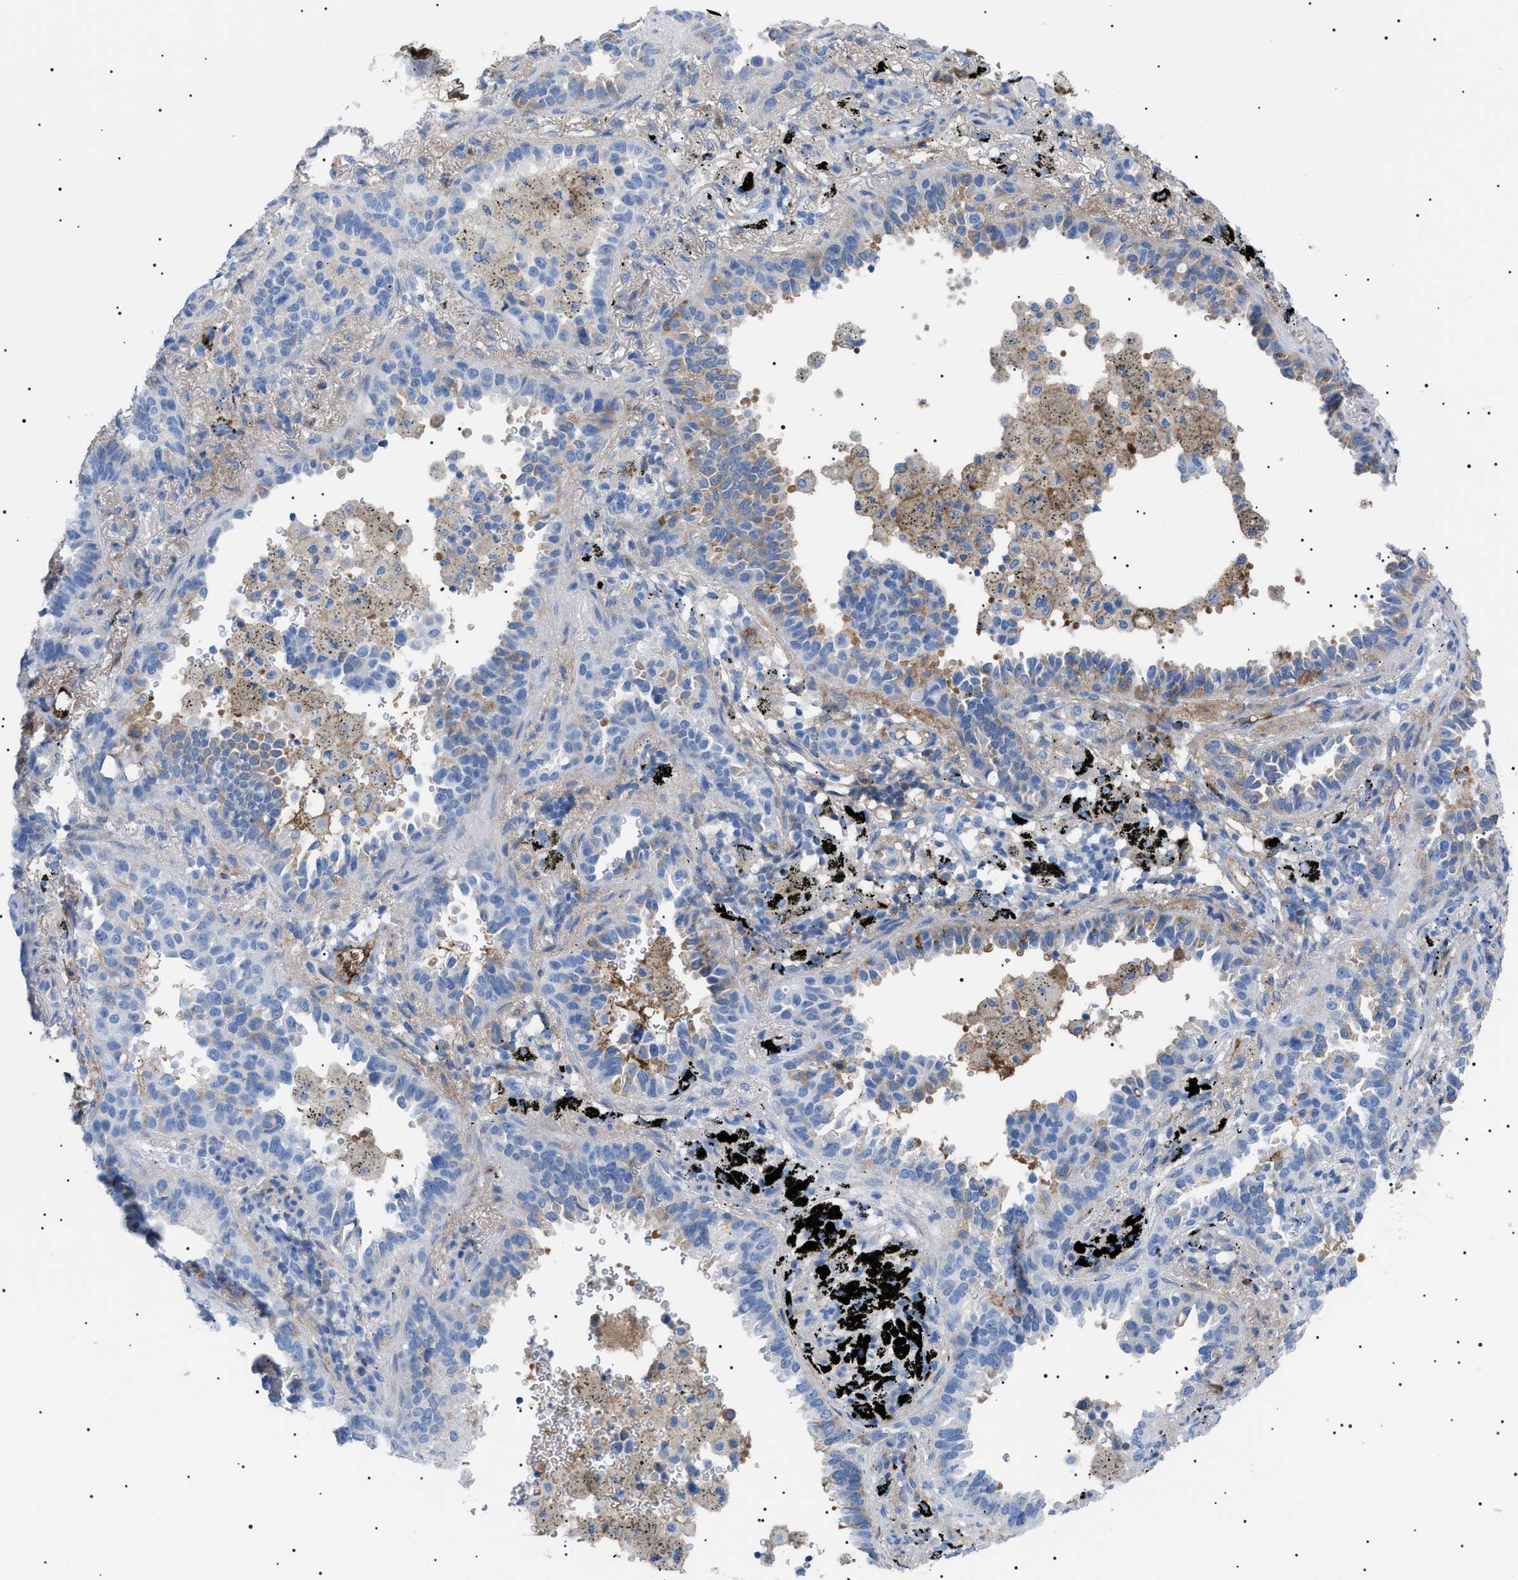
{"staining": {"intensity": "negative", "quantity": "none", "location": "none"}, "tissue": "lung cancer", "cell_type": "Tumor cells", "image_type": "cancer", "snomed": [{"axis": "morphology", "description": "Normal tissue, NOS"}, {"axis": "morphology", "description": "Adenocarcinoma, NOS"}, {"axis": "topography", "description": "Lung"}], "caption": "Immunohistochemical staining of adenocarcinoma (lung) exhibits no significant positivity in tumor cells.", "gene": "LPA", "patient": {"sex": "male", "age": 59}}